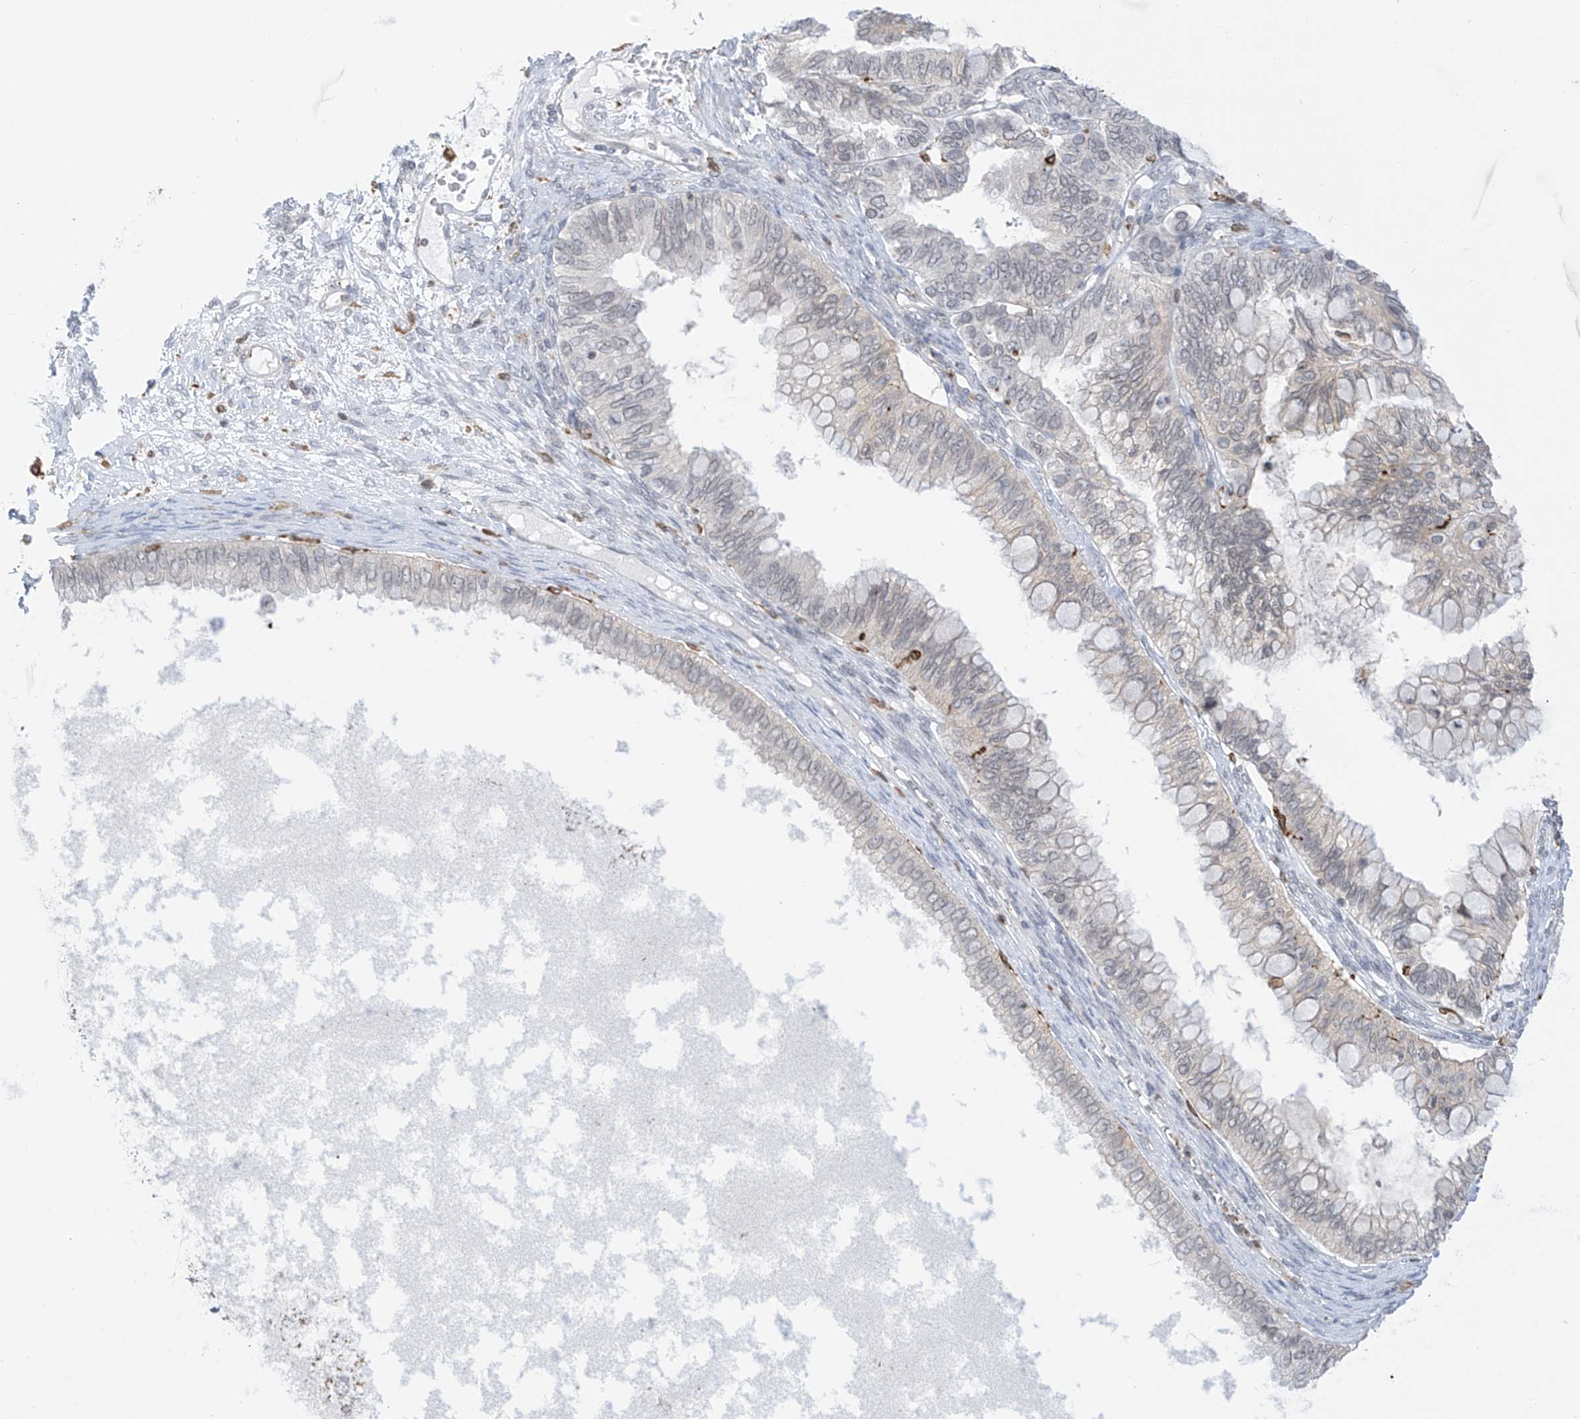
{"staining": {"intensity": "negative", "quantity": "none", "location": "none"}, "tissue": "ovarian cancer", "cell_type": "Tumor cells", "image_type": "cancer", "snomed": [{"axis": "morphology", "description": "Cystadenocarcinoma, mucinous, NOS"}, {"axis": "topography", "description": "Ovary"}], "caption": "High power microscopy histopathology image of an IHC photomicrograph of mucinous cystadenocarcinoma (ovarian), revealing no significant staining in tumor cells.", "gene": "TBXAS1", "patient": {"sex": "female", "age": 80}}